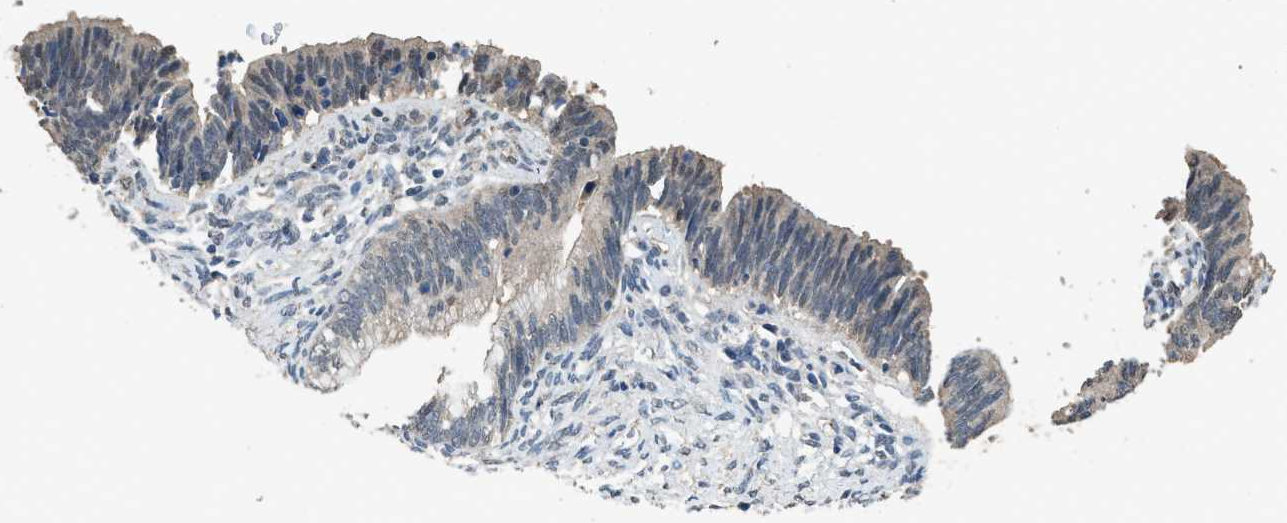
{"staining": {"intensity": "negative", "quantity": "none", "location": "none"}, "tissue": "cervical cancer", "cell_type": "Tumor cells", "image_type": "cancer", "snomed": [{"axis": "morphology", "description": "Adenocarcinoma, NOS"}, {"axis": "topography", "description": "Cervix"}], "caption": "Cervical cancer (adenocarcinoma) was stained to show a protein in brown. There is no significant positivity in tumor cells.", "gene": "SYNM", "patient": {"sex": "female", "age": 44}}